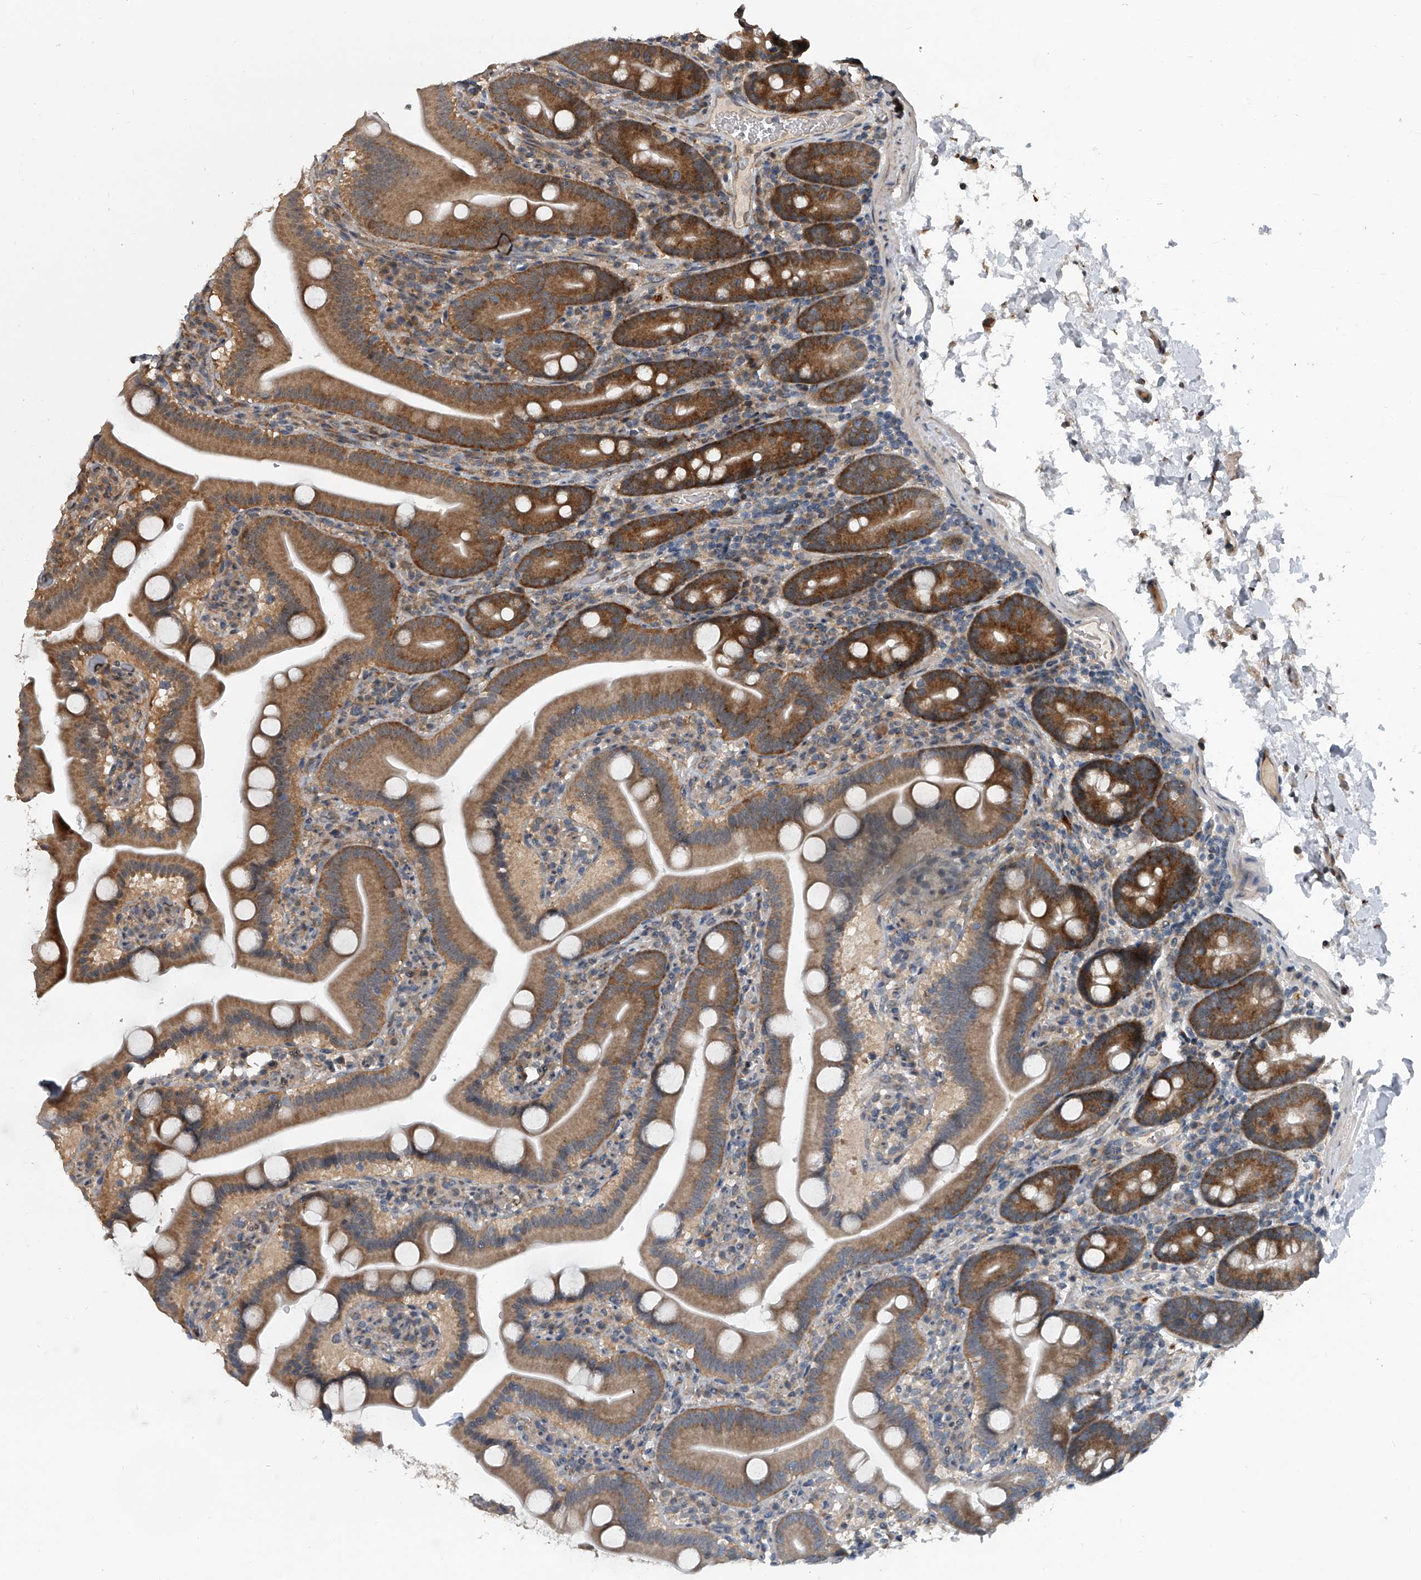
{"staining": {"intensity": "moderate", "quantity": ">75%", "location": "cytoplasmic/membranous"}, "tissue": "duodenum", "cell_type": "Glandular cells", "image_type": "normal", "snomed": [{"axis": "morphology", "description": "Normal tissue, NOS"}, {"axis": "topography", "description": "Duodenum"}], "caption": "Moderate cytoplasmic/membranous protein expression is present in approximately >75% of glandular cells in duodenum. The staining is performed using DAB brown chromogen to label protein expression. The nuclei are counter-stained blue using hematoxylin.", "gene": "GEMIN8", "patient": {"sex": "male", "age": 55}}